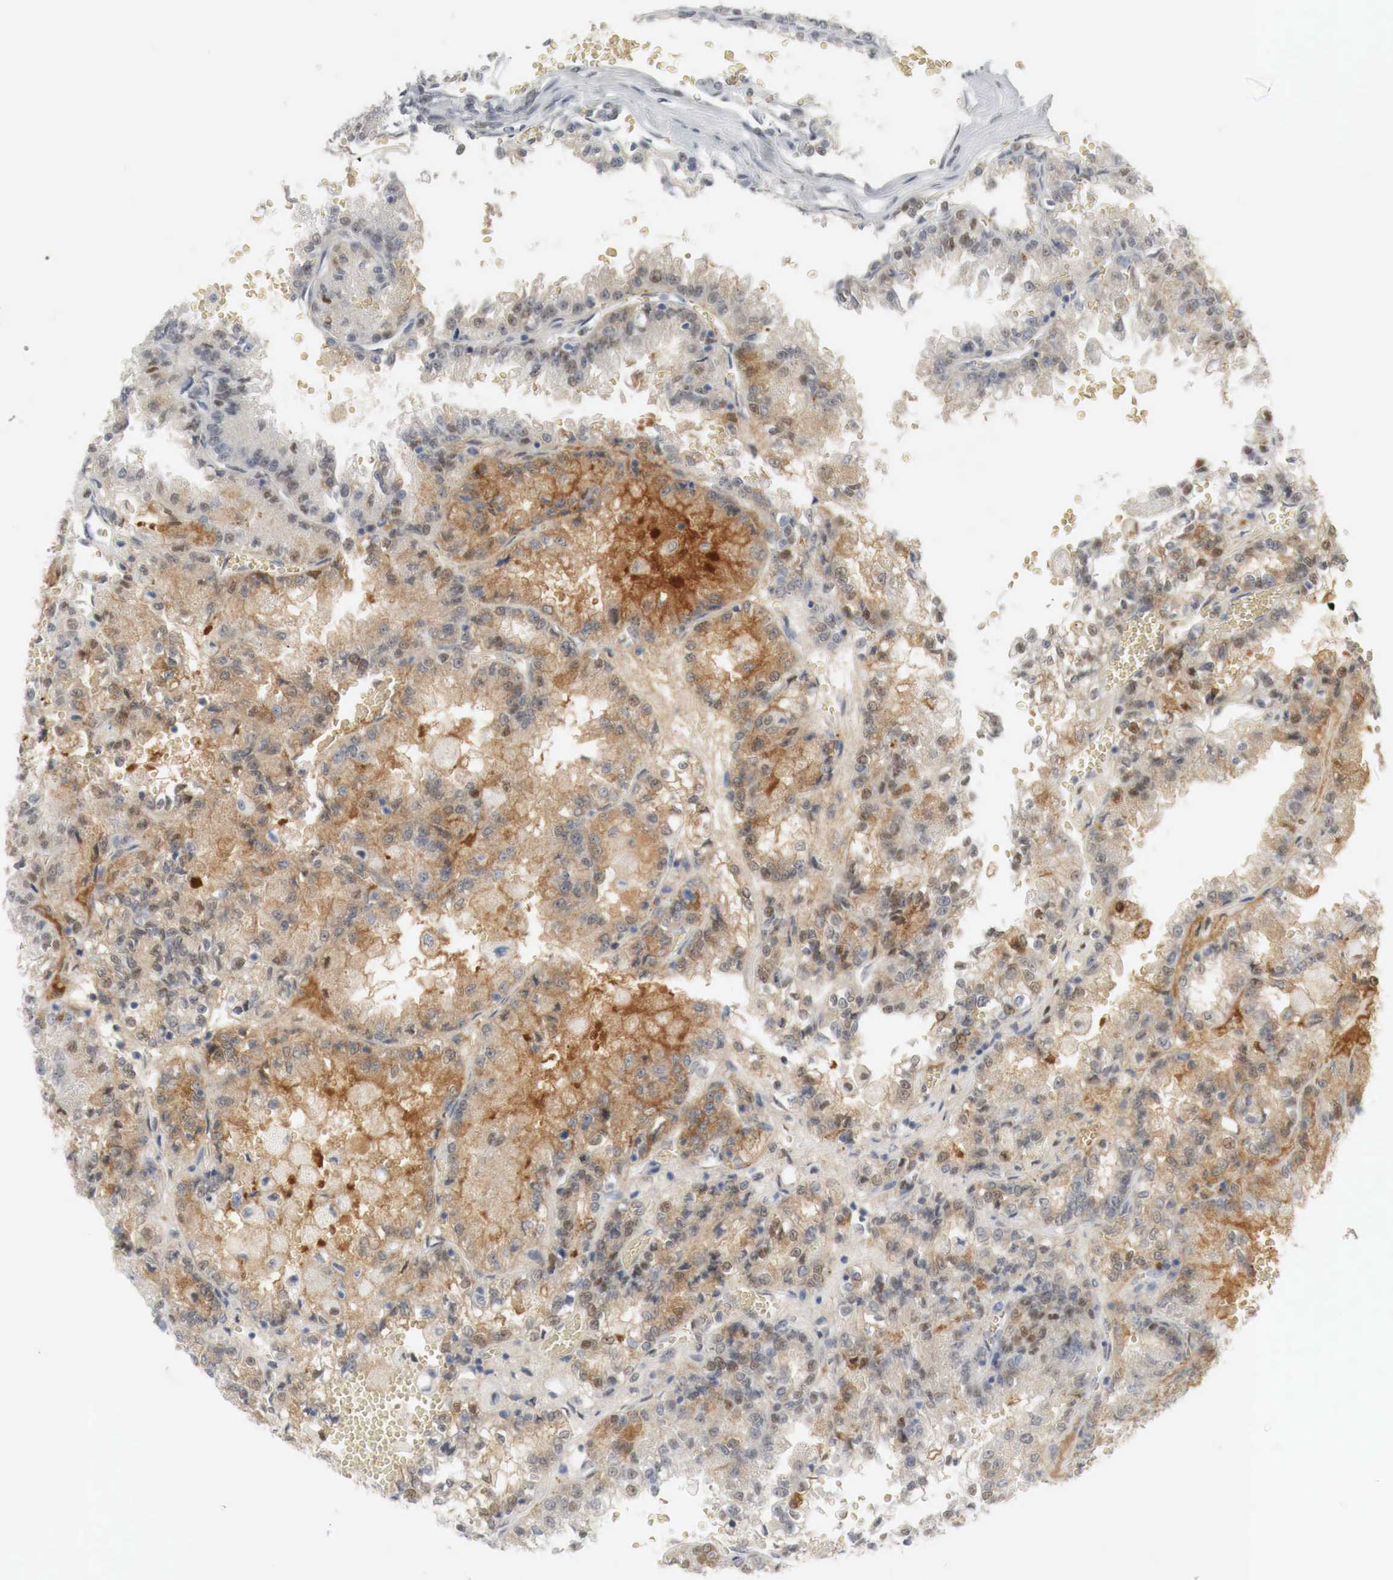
{"staining": {"intensity": "moderate", "quantity": "25%-75%", "location": "cytoplasmic/membranous,nuclear"}, "tissue": "renal cancer", "cell_type": "Tumor cells", "image_type": "cancer", "snomed": [{"axis": "morphology", "description": "Adenocarcinoma, NOS"}, {"axis": "topography", "description": "Kidney"}], "caption": "Adenocarcinoma (renal) stained with immunohistochemistry (IHC) displays moderate cytoplasmic/membranous and nuclear positivity in about 25%-75% of tumor cells. The staining was performed using DAB to visualize the protein expression in brown, while the nuclei were stained in blue with hematoxylin (Magnification: 20x).", "gene": "MYC", "patient": {"sex": "female", "age": 56}}